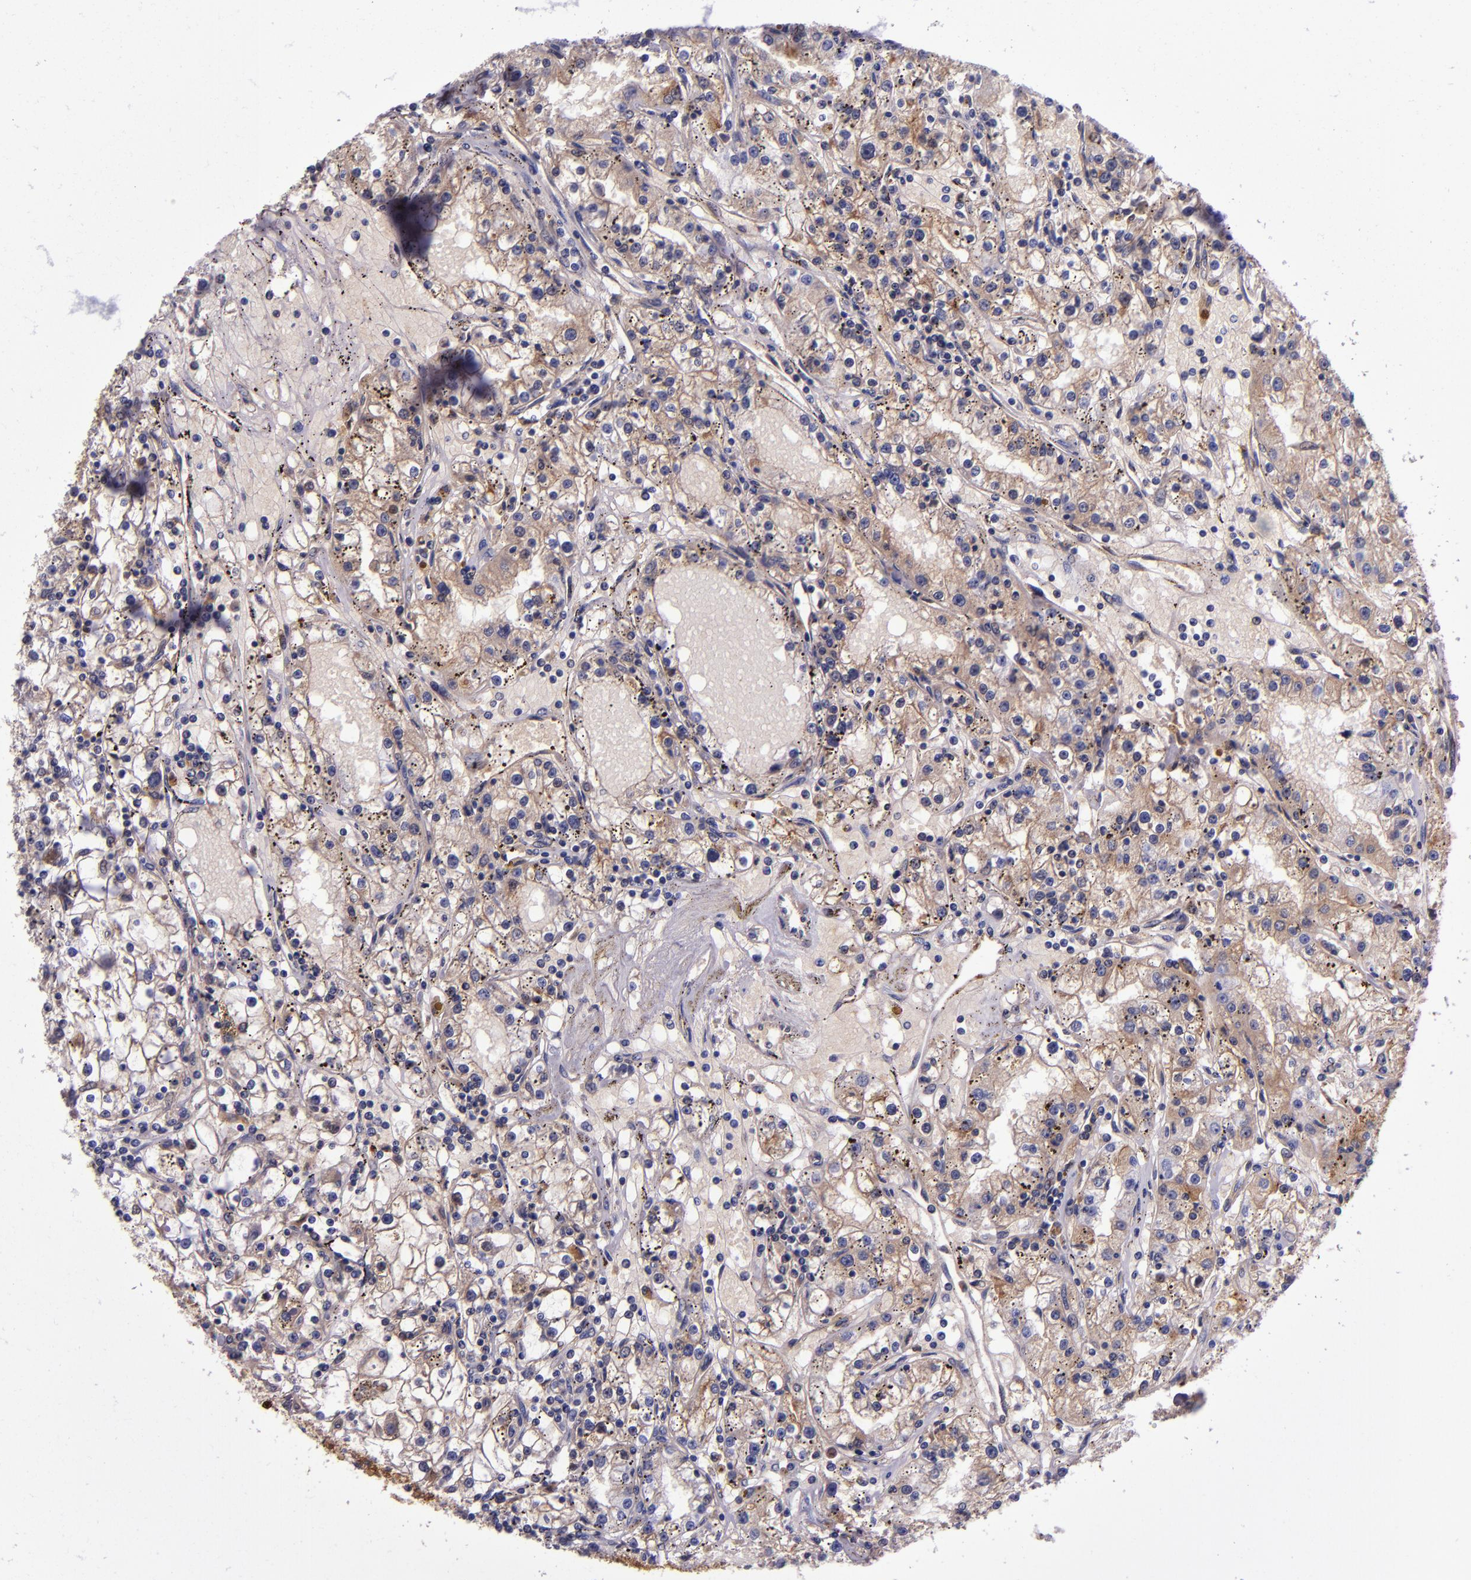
{"staining": {"intensity": "moderate", "quantity": "25%-75%", "location": "cytoplasmic/membranous"}, "tissue": "renal cancer", "cell_type": "Tumor cells", "image_type": "cancer", "snomed": [{"axis": "morphology", "description": "Adenocarcinoma, NOS"}, {"axis": "topography", "description": "Kidney"}], "caption": "Adenocarcinoma (renal) was stained to show a protein in brown. There is medium levels of moderate cytoplasmic/membranous expression in about 25%-75% of tumor cells. (DAB (3,3'-diaminobenzidine) IHC, brown staining for protein, blue staining for nuclei).", "gene": "CLEC3B", "patient": {"sex": "male", "age": 56}}